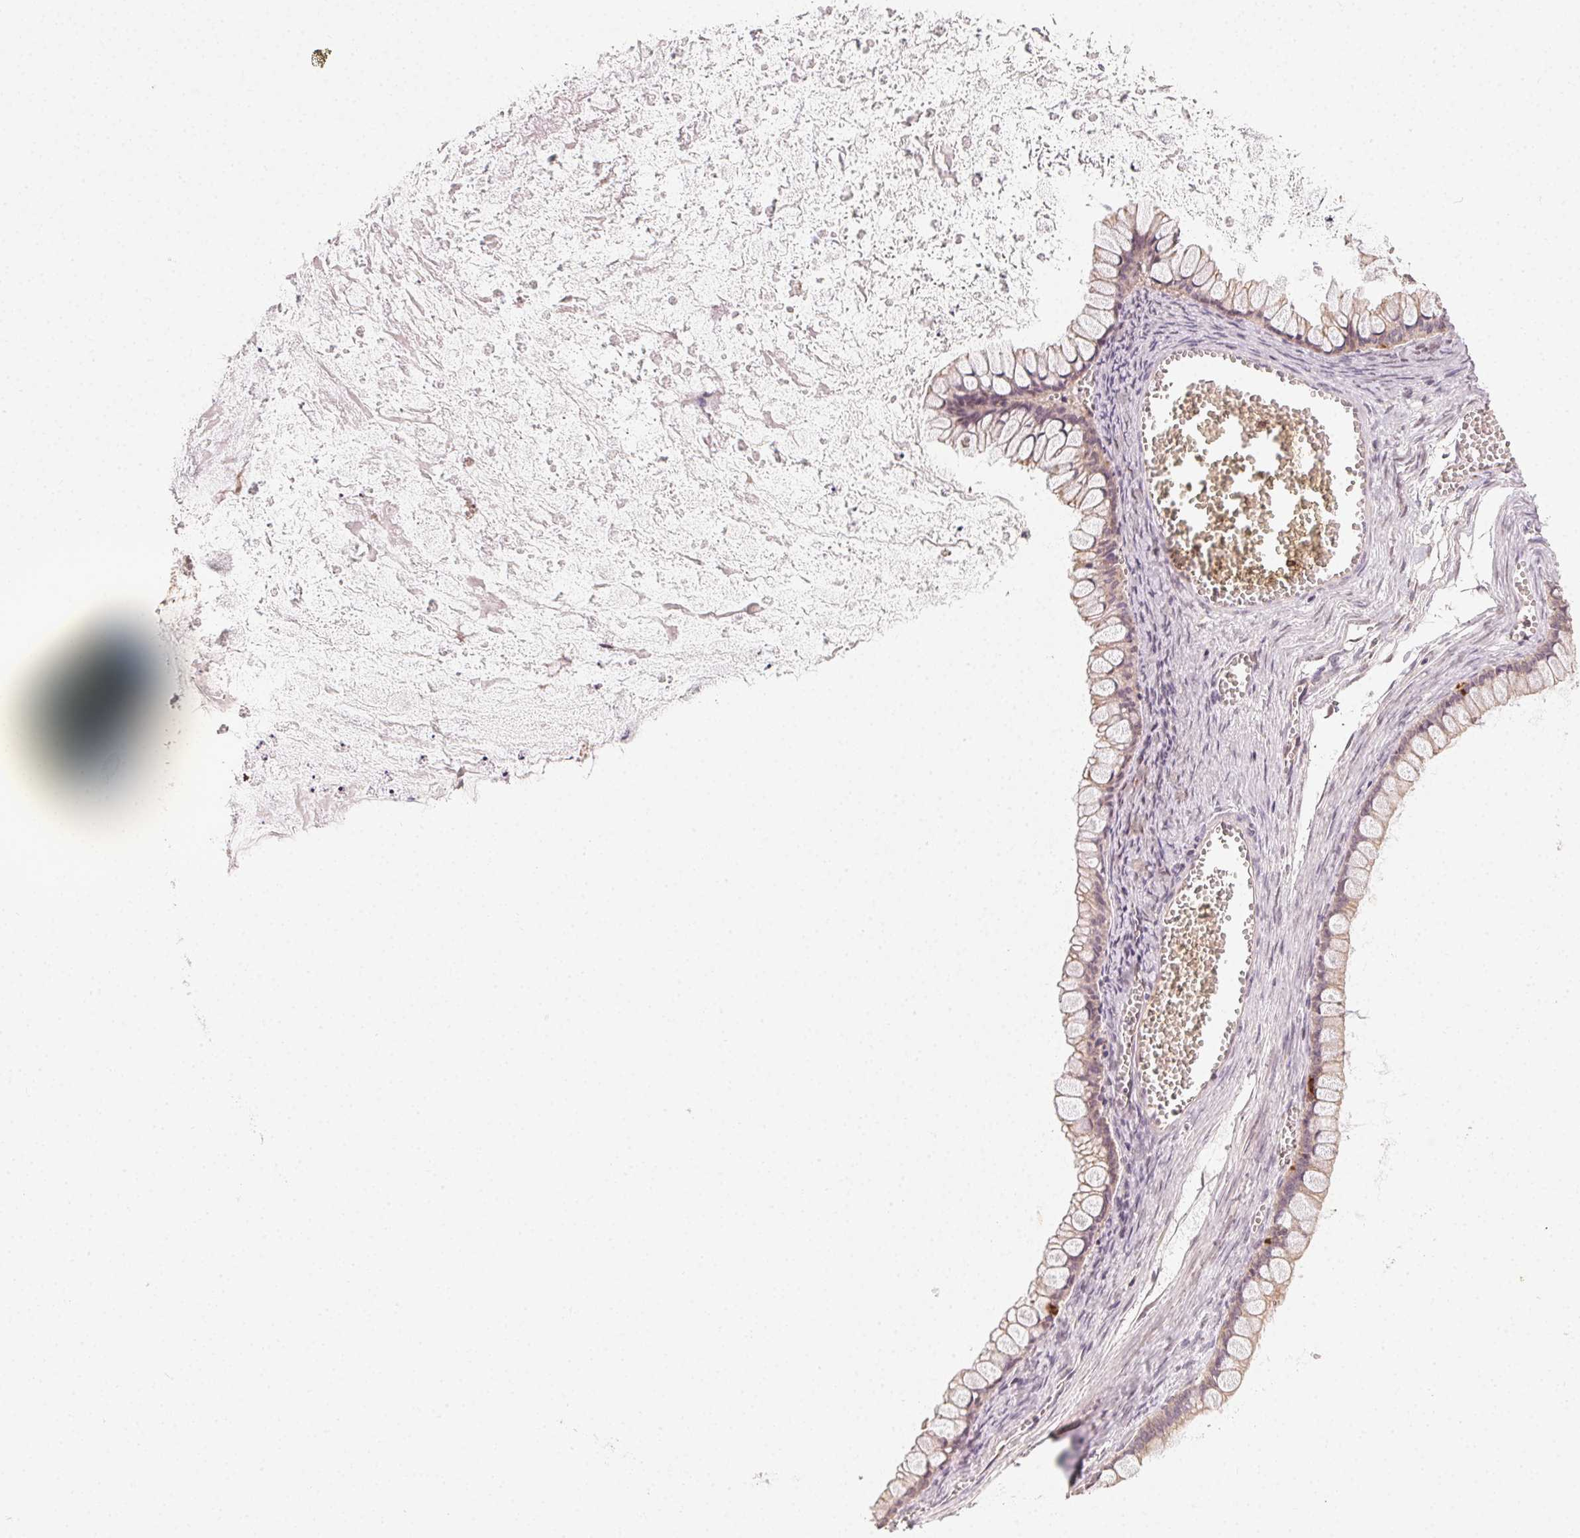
{"staining": {"intensity": "negative", "quantity": "none", "location": "none"}, "tissue": "ovarian cancer", "cell_type": "Tumor cells", "image_type": "cancer", "snomed": [{"axis": "morphology", "description": "Cystadenocarcinoma, mucinous, NOS"}, {"axis": "topography", "description": "Ovary"}], "caption": "IHC of human ovarian cancer (mucinous cystadenocarcinoma) demonstrates no expression in tumor cells. (DAB (3,3'-diaminobenzidine) immunohistochemistry (IHC) visualized using brightfield microscopy, high magnification).", "gene": "NCOA4", "patient": {"sex": "female", "age": 67}}